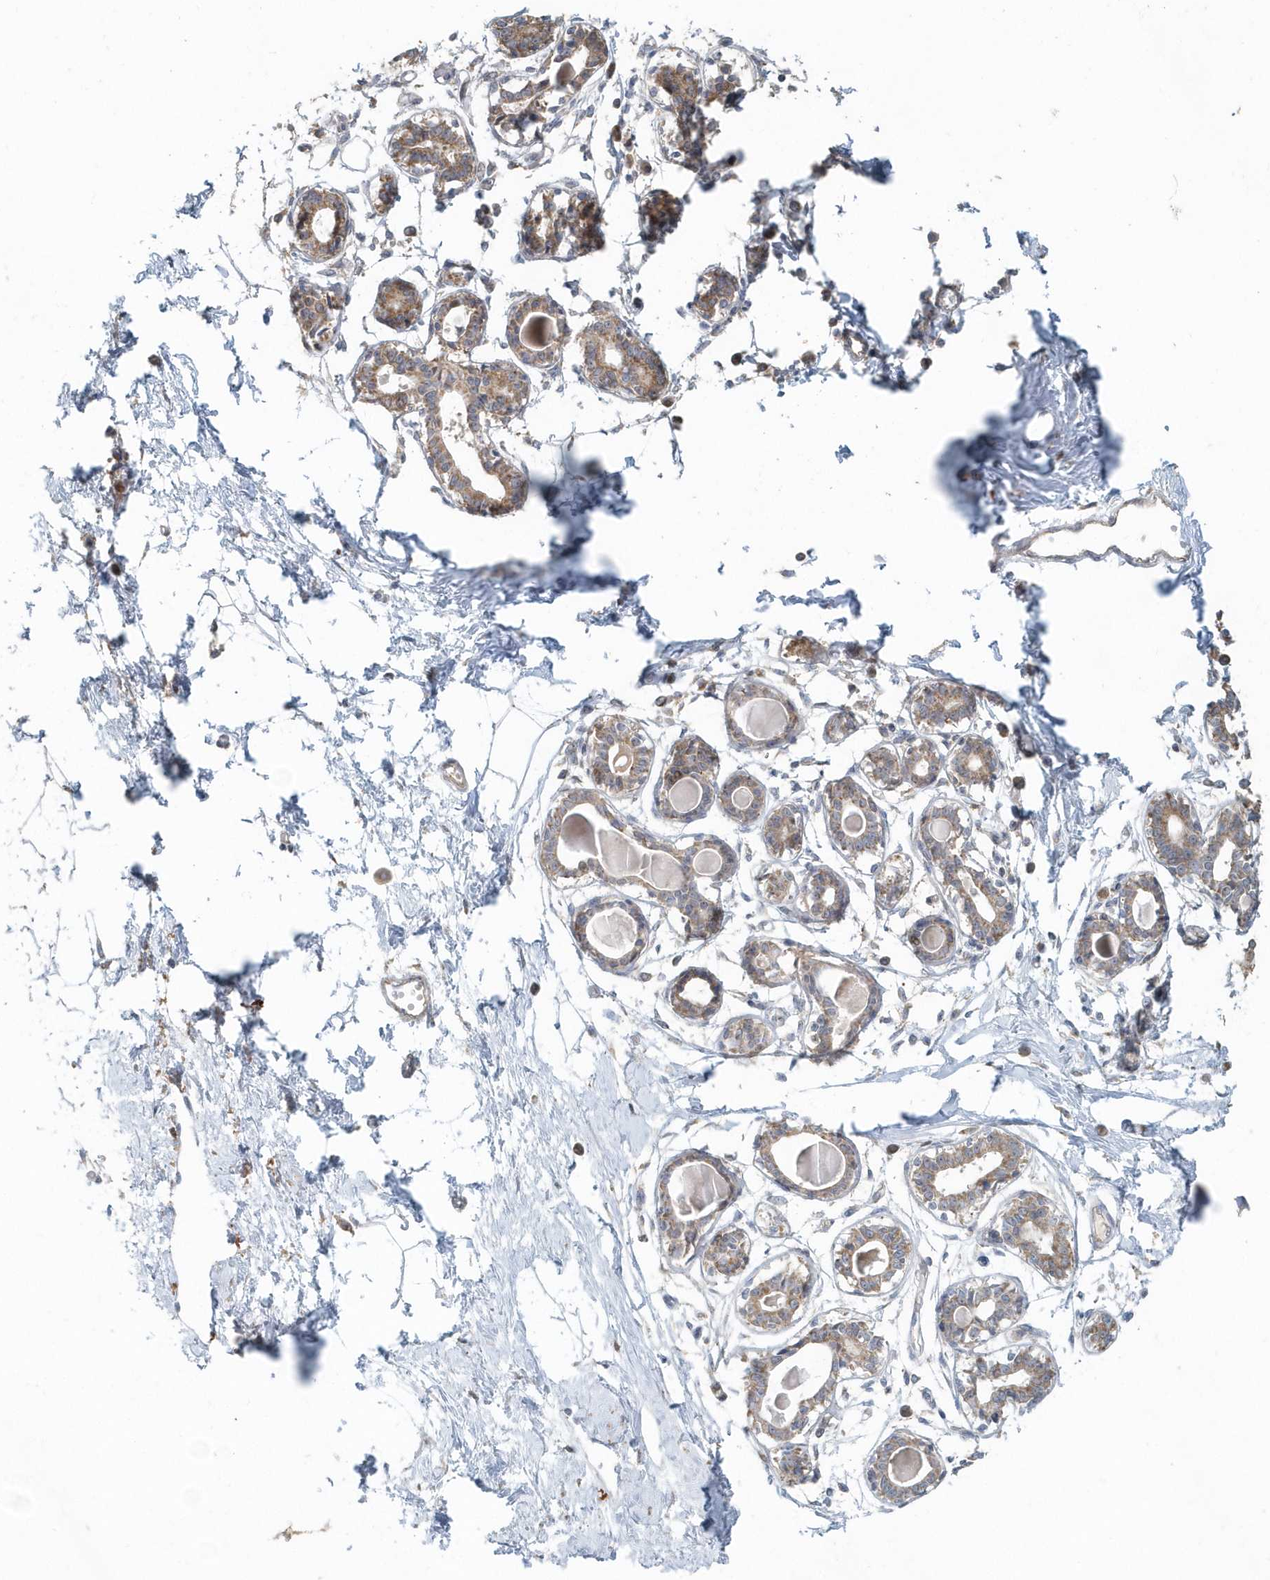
{"staining": {"intensity": "negative", "quantity": "none", "location": "none"}, "tissue": "breast", "cell_type": "Adipocytes", "image_type": "normal", "snomed": [{"axis": "morphology", "description": "Normal tissue, NOS"}, {"axis": "topography", "description": "Breast"}], "caption": "IHC photomicrograph of benign breast: human breast stained with DAB shows no significant protein expression in adipocytes.", "gene": "MMUT", "patient": {"sex": "female", "age": 45}}